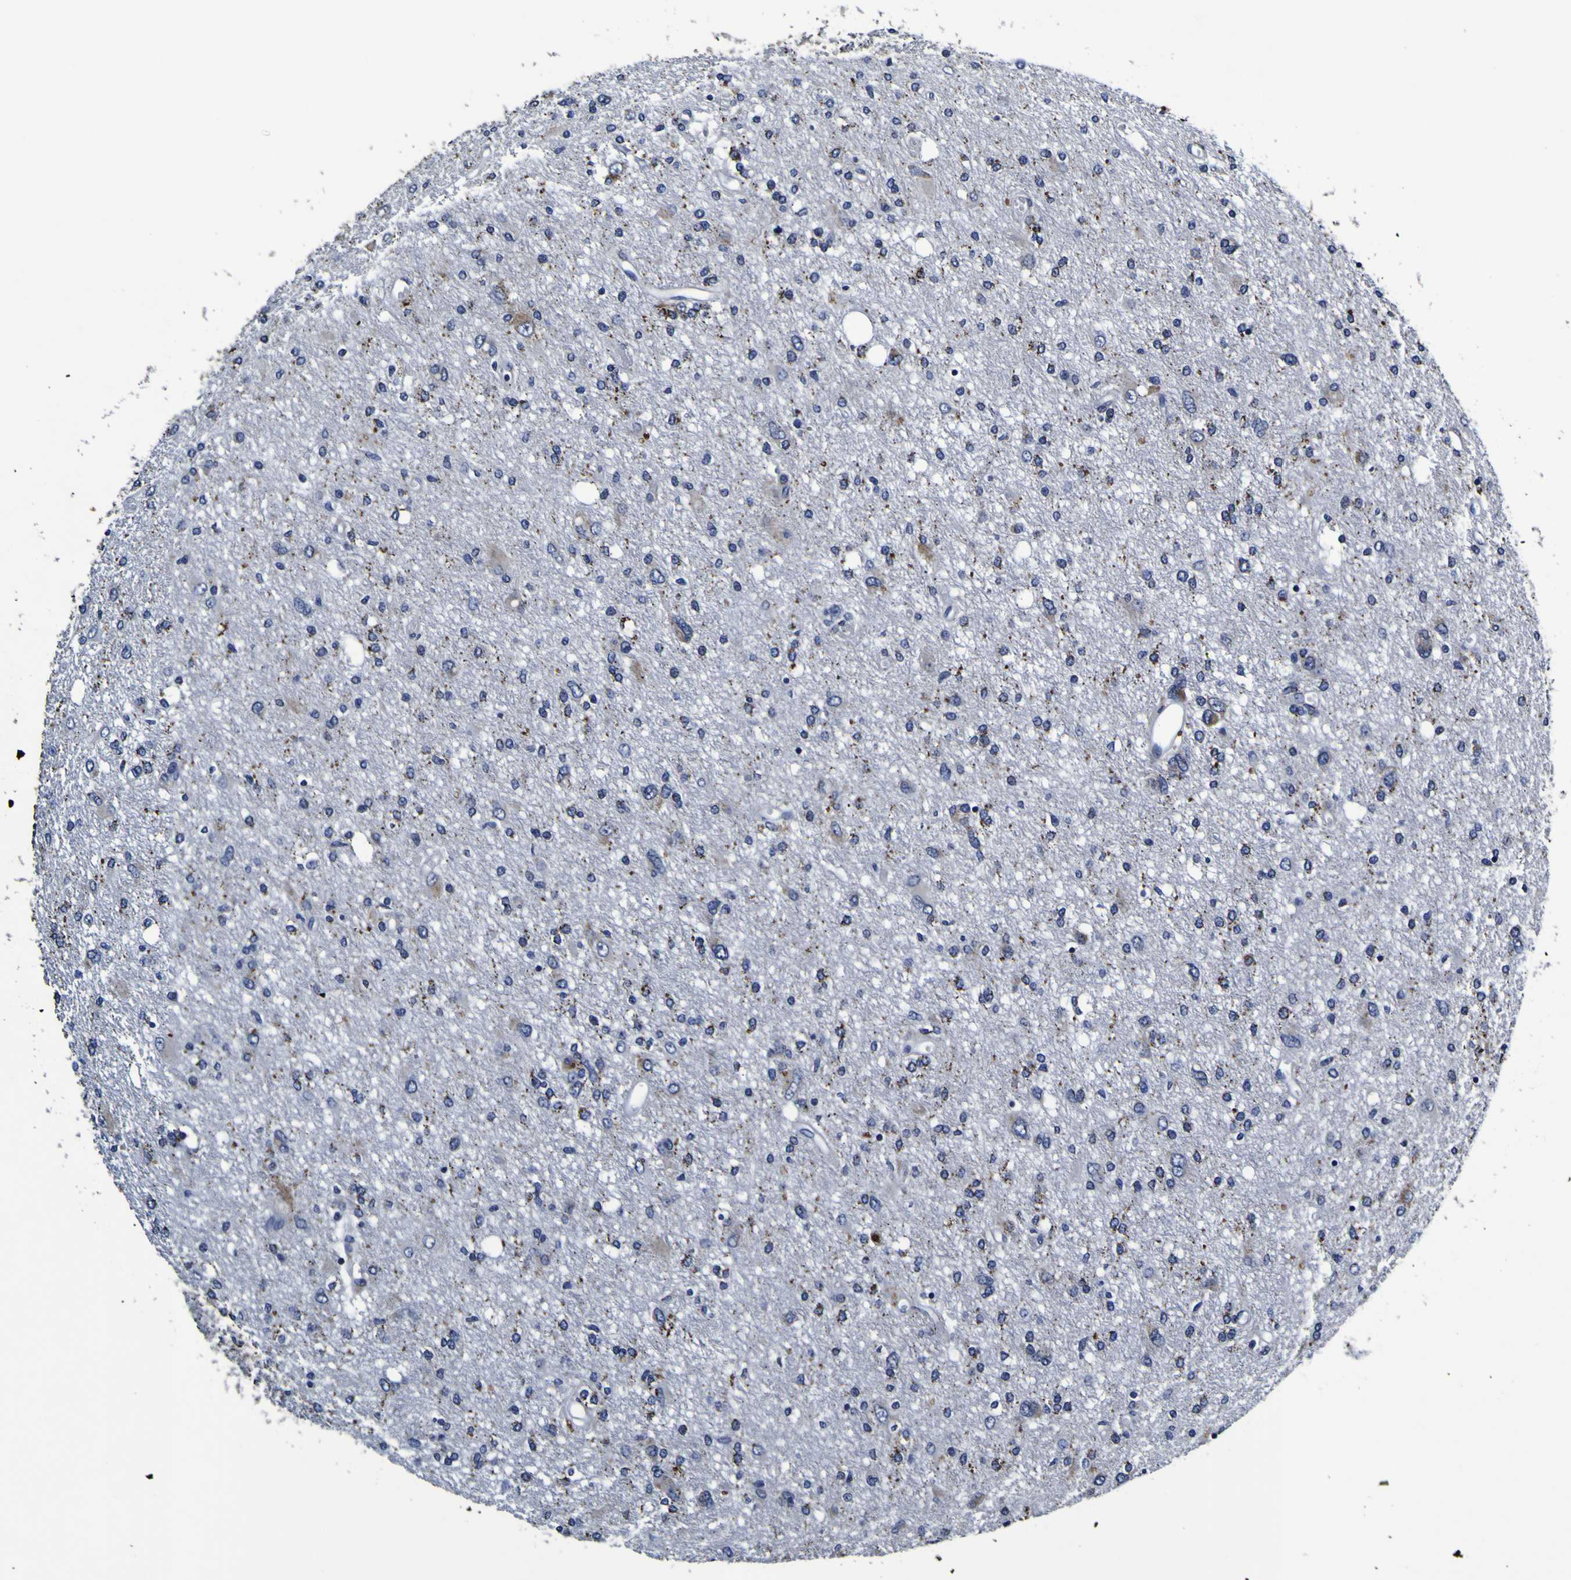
{"staining": {"intensity": "negative", "quantity": "none", "location": "none"}, "tissue": "glioma", "cell_type": "Tumor cells", "image_type": "cancer", "snomed": [{"axis": "morphology", "description": "Glioma, malignant, High grade"}, {"axis": "topography", "description": "Brain"}], "caption": "Glioma was stained to show a protein in brown. There is no significant staining in tumor cells. (Brightfield microscopy of DAB immunohistochemistry (IHC) at high magnification).", "gene": "PANK4", "patient": {"sex": "female", "age": 59}}